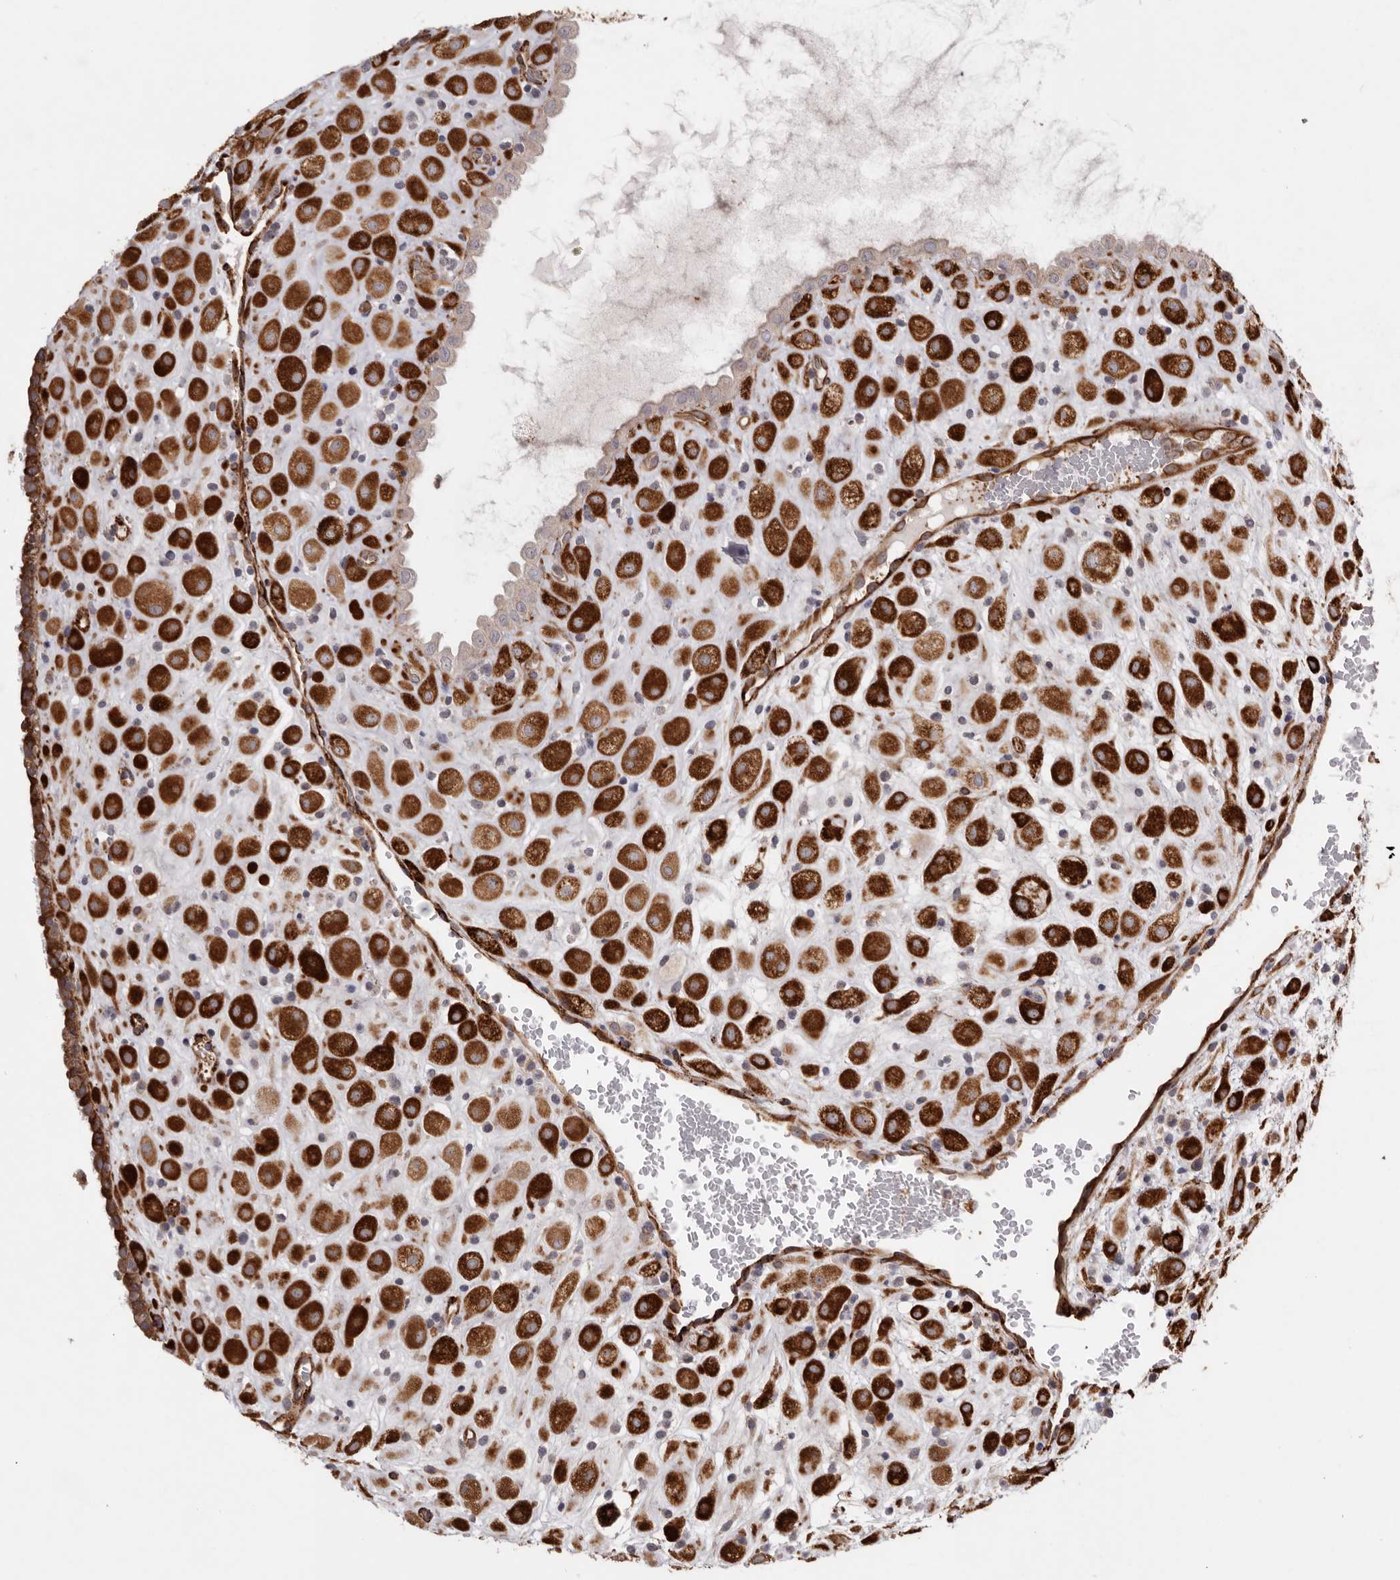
{"staining": {"intensity": "strong", "quantity": ">75%", "location": "cytoplasmic/membranous"}, "tissue": "placenta", "cell_type": "Decidual cells", "image_type": "normal", "snomed": [{"axis": "morphology", "description": "Normal tissue, NOS"}, {"axis": "topography", "description": "Placenta"}], "caption": "IHC of normal human placenta exhibits high levels of strong cytoplasmic/membranous expression in about >75% of decidual cells. (DAB (3,3'-diaminobenzidine) = brown stain, brightfield microscopy at high magnification).", "gene": "WDTC1", "patient": {"sex": "female", "age": 35}}